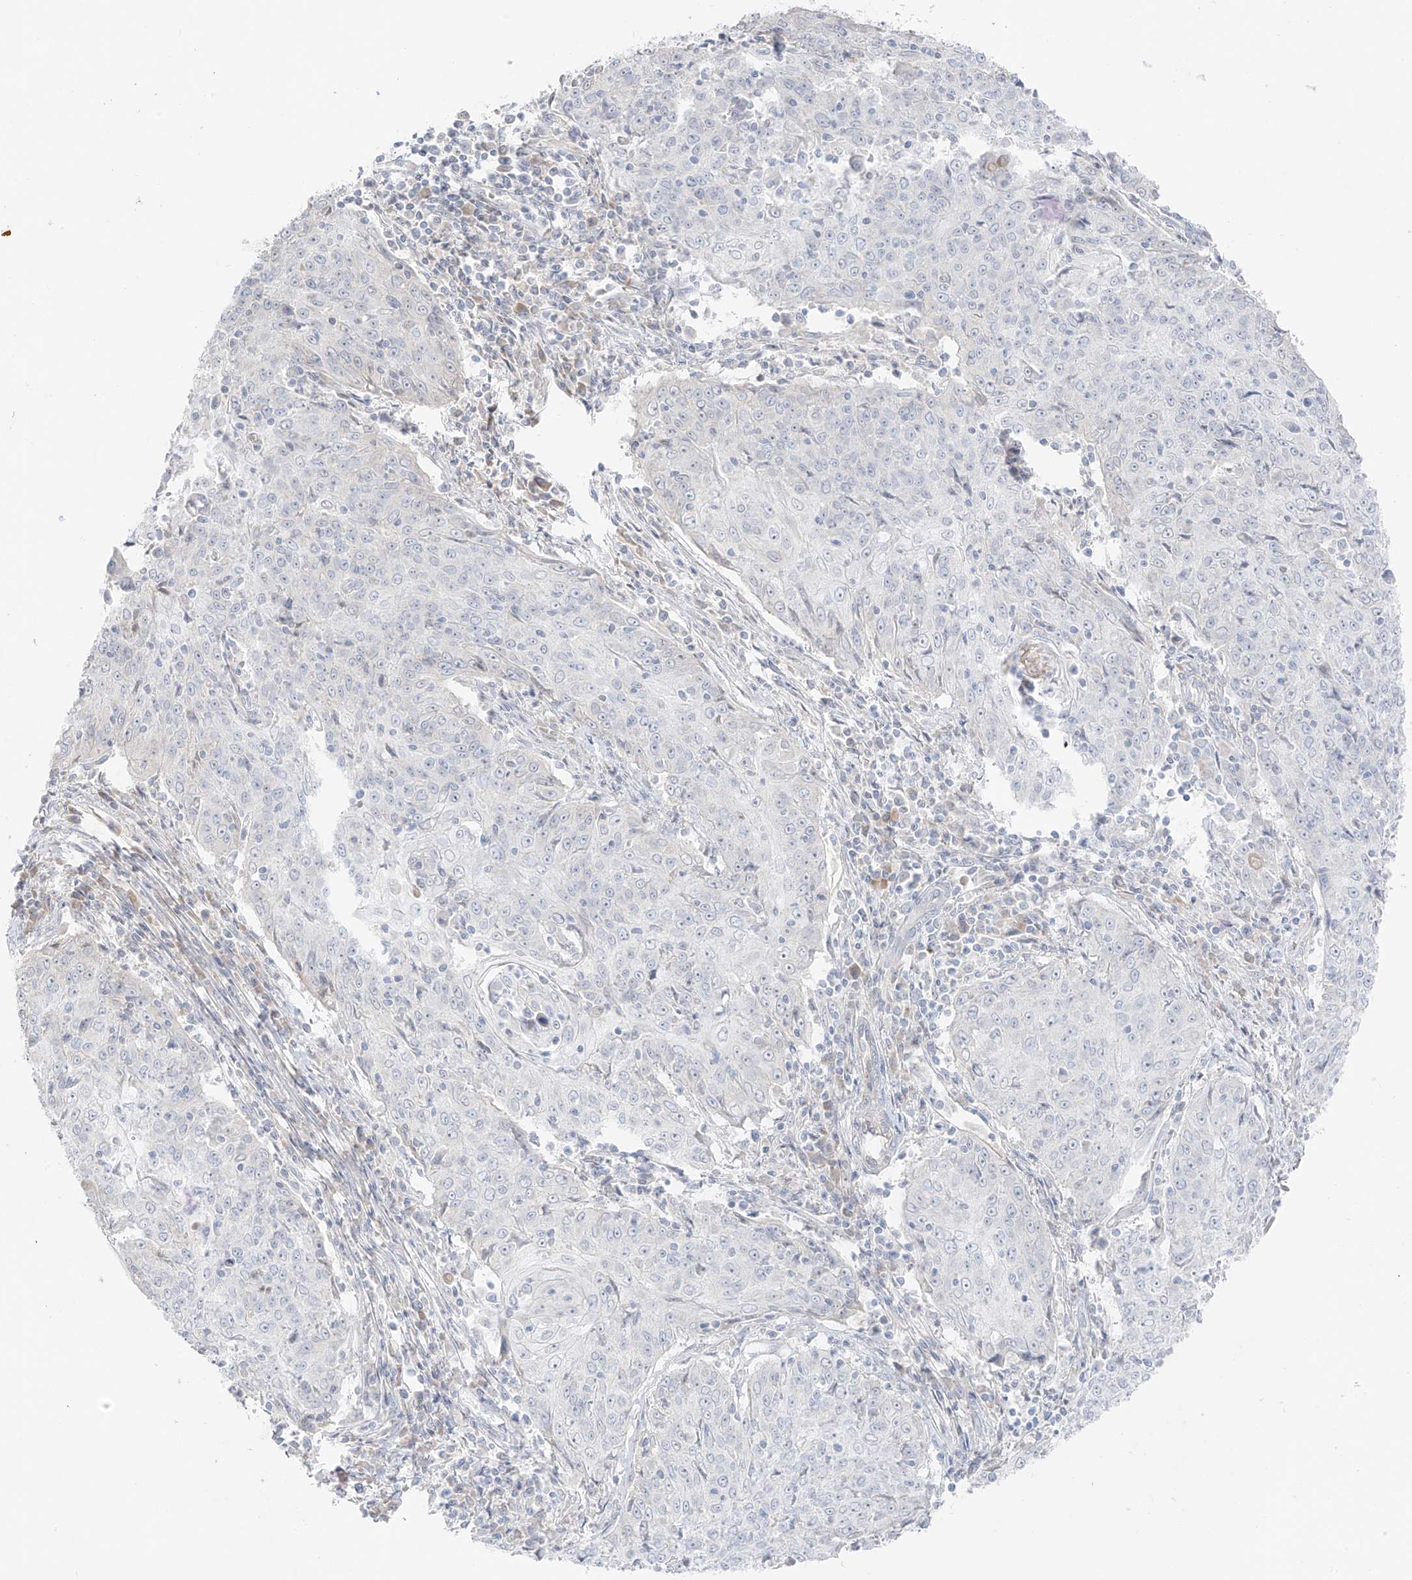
{"staining": {"intensity": "negative", "quantity": "none", "location": "none"}, "tissue": "cervical cancer", "cell_type": "Tumor cells", "image_type": "cancer", "snomed": [{"axis": "morphology", "description": "Squamous cell carcinoma, NOS"}, {"axis": "topography", "description": "Cervix"}], "caption": "Immunohistochemistry image of human cervical cancer stained for a protein (brown), which demonstrates no expression in tumor cells.", "gene": "C11orf87", "patient": {"sex": "female", "age": 48}}